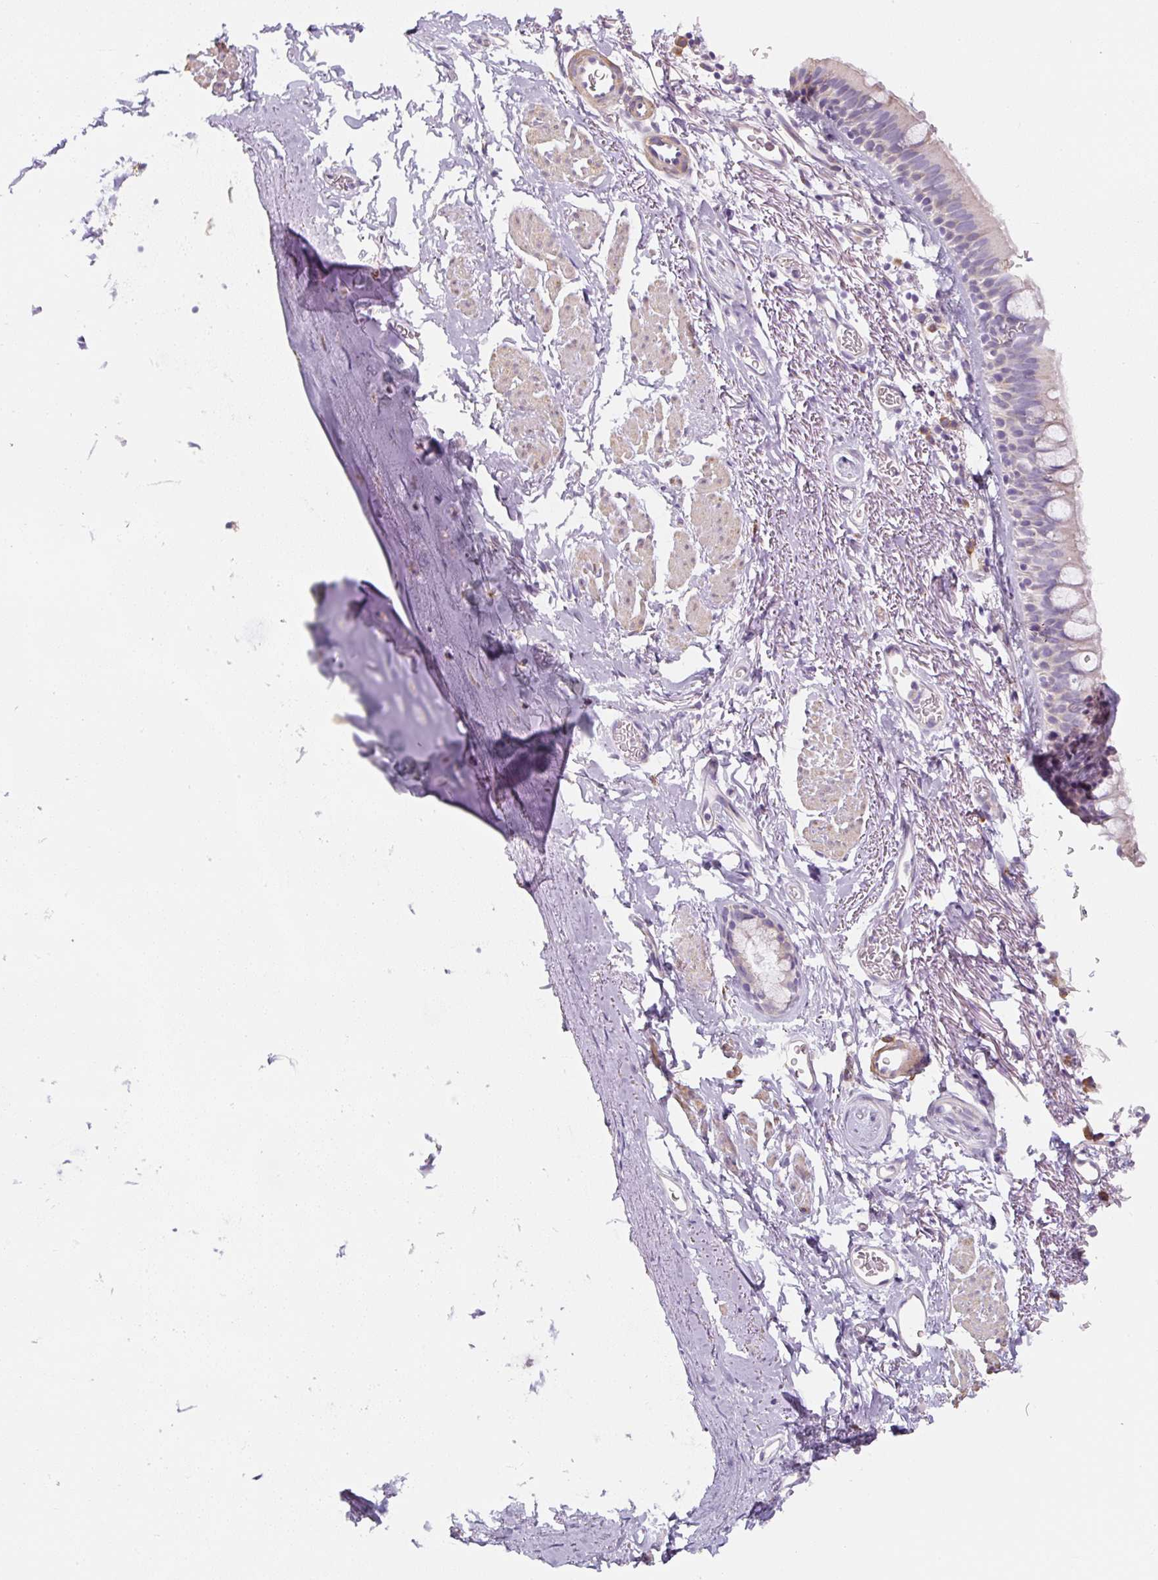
{"staining": {"intensity": "moderate", "quantity": "<25%", "location": "cytoplasmic/membranous"}, "tissue": "bronchus", "cell_type": "Respiratory epithelial cells", "image_type": "normal", "snomed": [{"axis": "morphology", "description": "Normal tissue, NOS"}, {"axis": "topography", "description": "Bronchus"}], "caption": "Immunohistochemical staining of unremarkable bronchus shows low levels of moderate cytoplasmic/membranous expression in about <25% of respiratory epithelial cells.", "gene": "PWWP3B", "patient": {"sex": "male", "age": 67}}